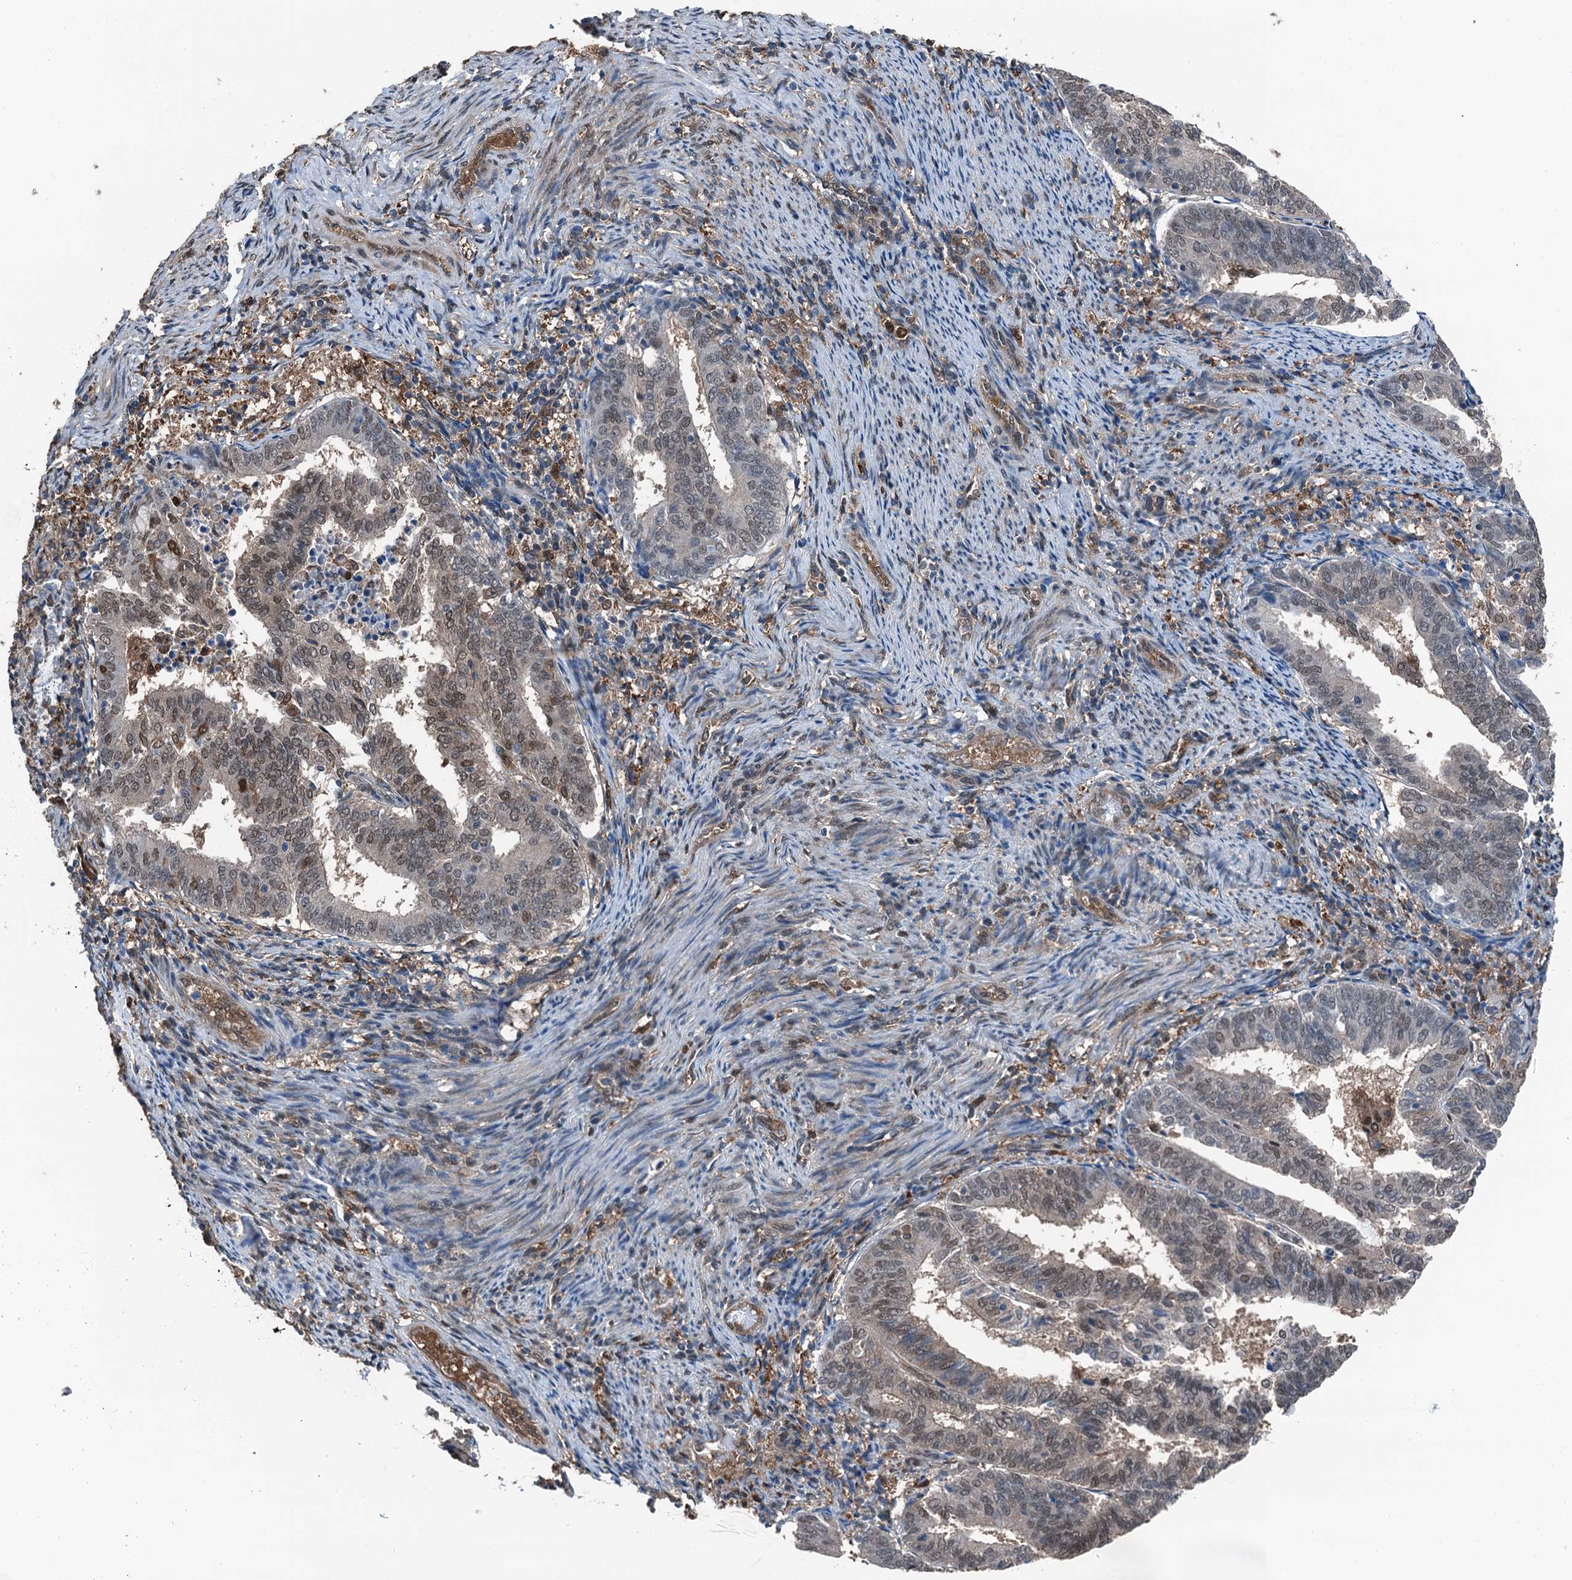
{"staining": {"intensity": "weak", "quantity": "<25%", "location": "nuclear"}, "tissue": "endometrial cancer", "cell_type": "Tumor cells", "image_type": "cancer", "snomed": [{"axis": "morphology", "description": "Adenocarcinoma, NOS"}, {"axis": "topography", "description": "Endometrium"}], "caption": "DAB immunohistochemical staining of human adenocarcinoma (endometrial) reveals no significant staining in tumor cells.", "gene": "RNH1", "patient": {"sex": "female", "age": 80}}